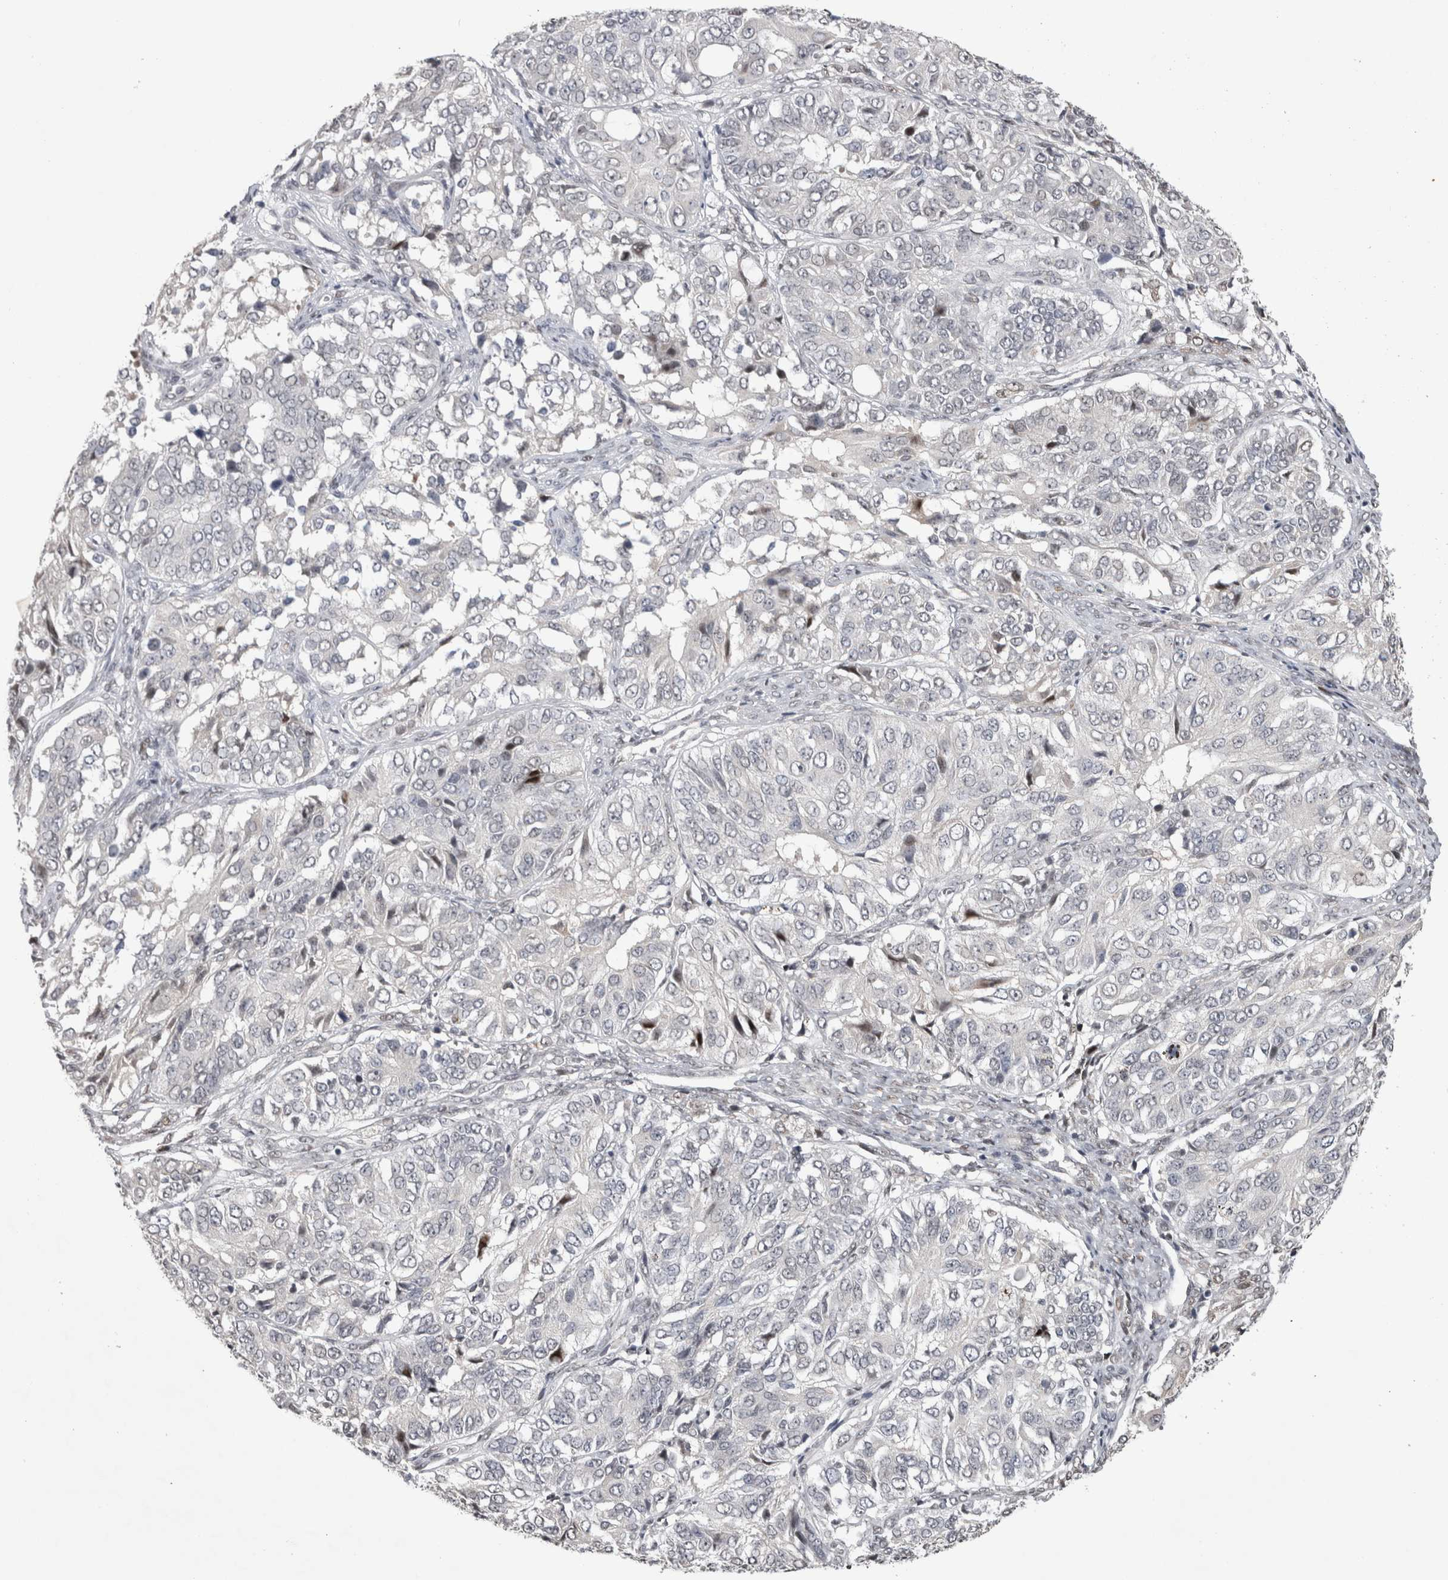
{"staining": {"intensity": "negative", "quantity": "none", "location": "none"}, "tissue": "ovarian cancer", "cell_type": "Tumor cells", "image_type": "cancer", "snomed": [{"axis": "morphology", "description": "Carcinoma, endometroid"}, {"axis": "topography", "description": "Ovary"}], "caption": "Ovarian cancer was stained to show a protein in brown. There is no significant positivity in tumor cells.", "gene": "IFI44", "patient": {"sex": "female", "age": 51}}